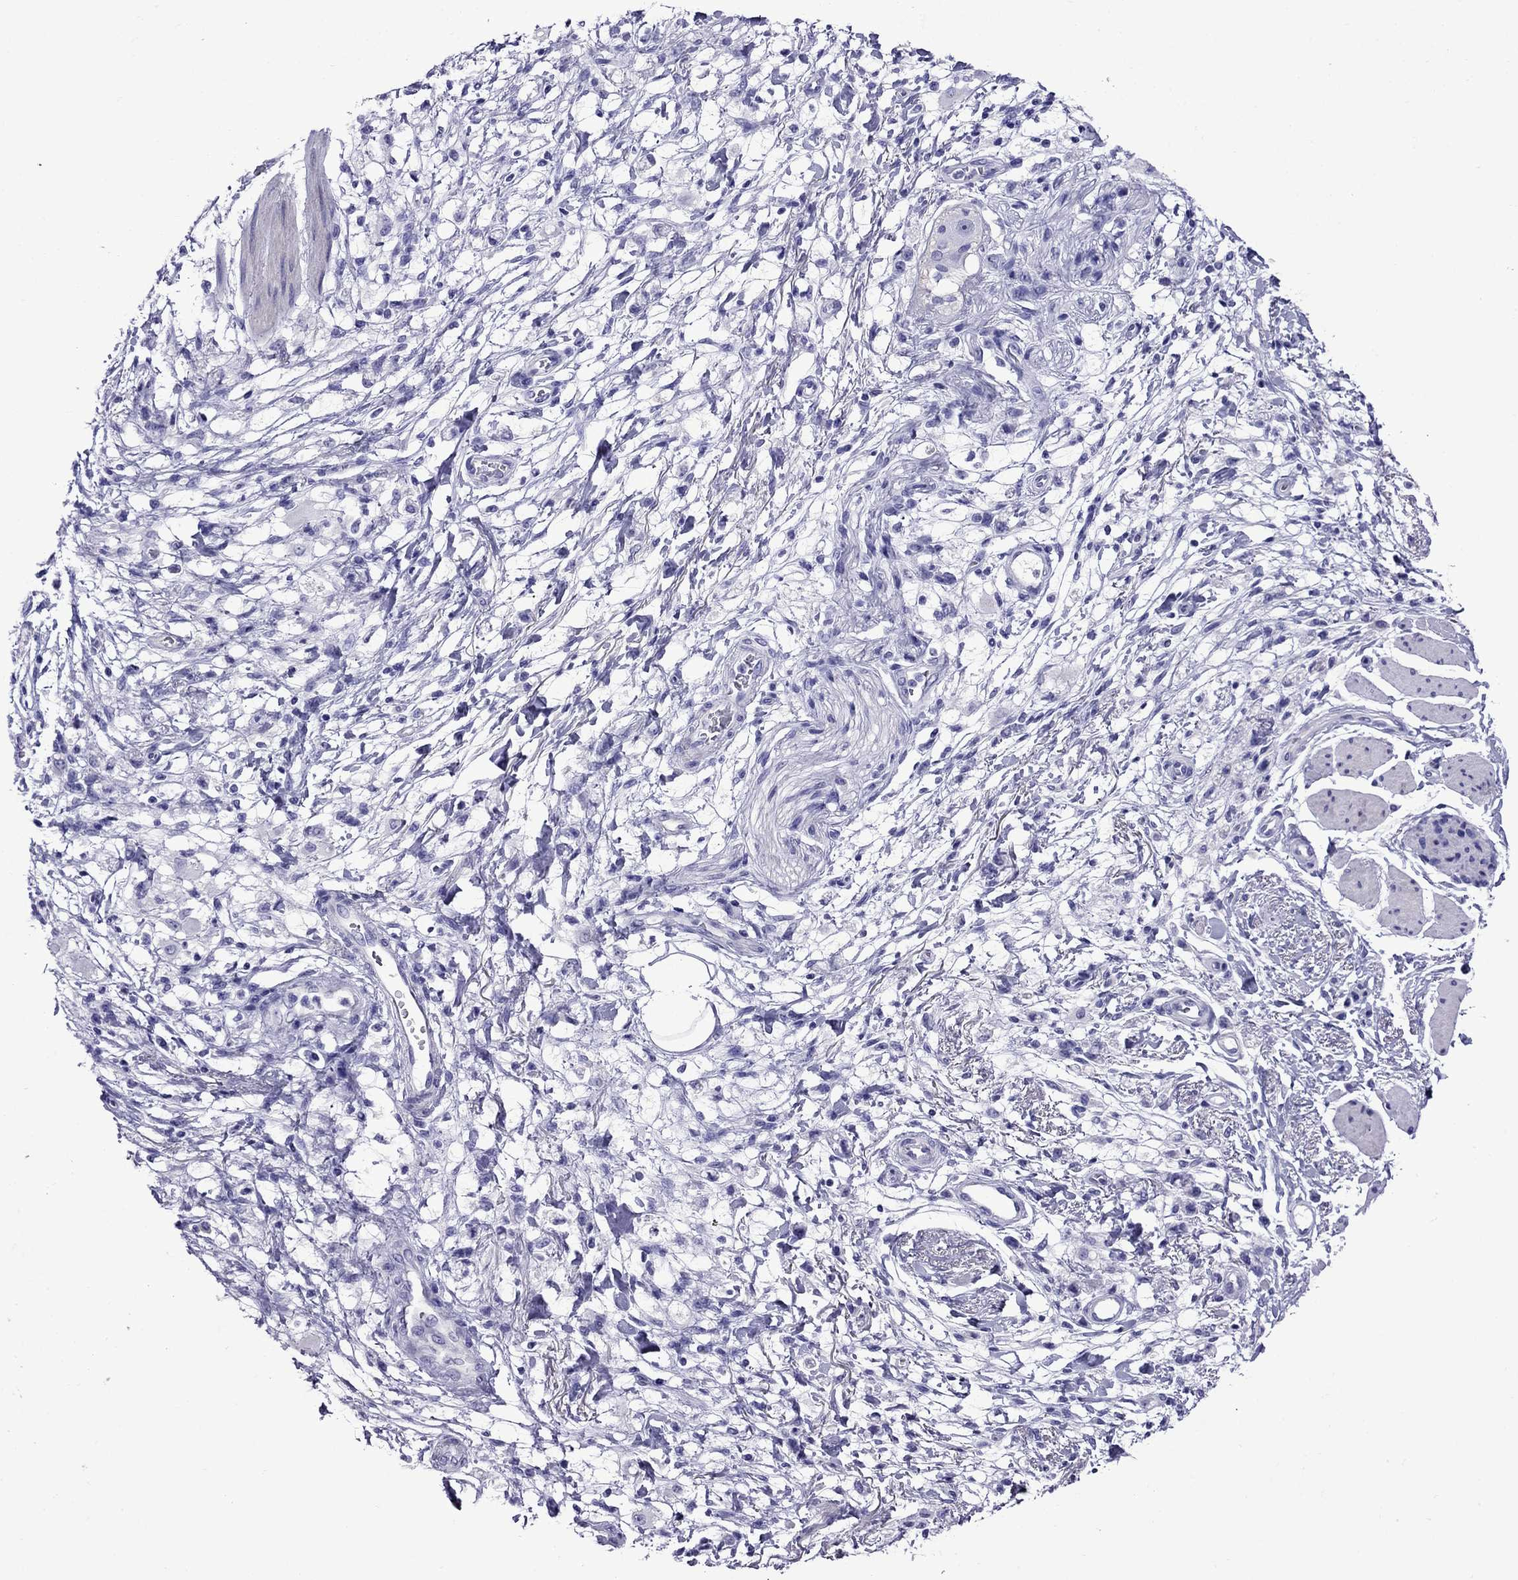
{"staining": {"intensity": "negative", "quantity": "none", "location": "none"}, "tissue": "stomach cancer", "cell_type": "Tumor cells", "image_type": "cancer", "snomed": [{"axis": "morphology", "description": "Adenocarcinoma, NOS"}, {"axis": "topography", "description": "Stomach"}], "caption": "Stomach adenocarcinoma was stained to show a protein in brown. There is no significant staining in tumor cells.", "gene": "CRYBA1", "patient": {"sex": "female", "age": 60}}